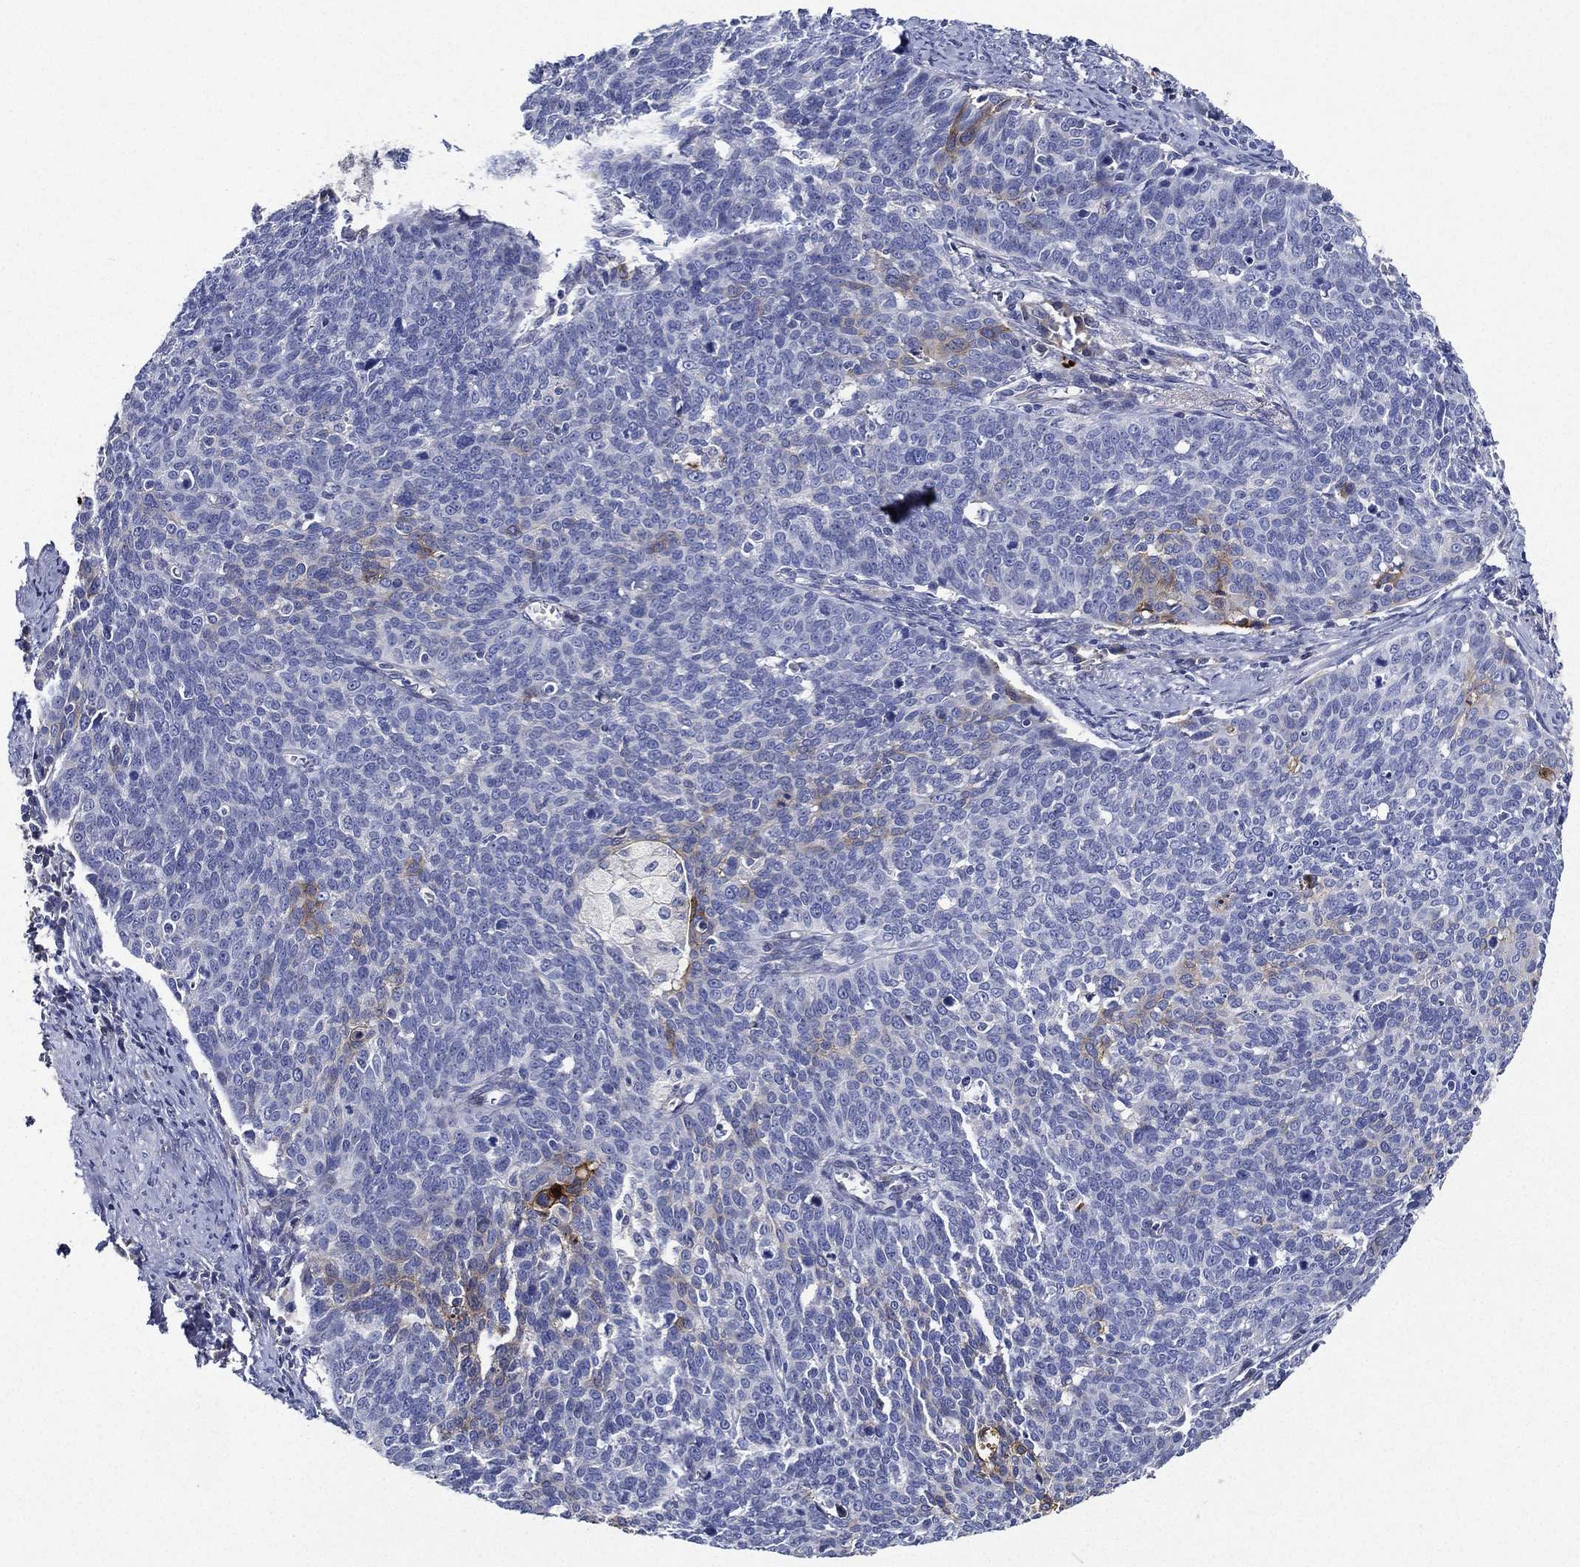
{"staining": {"intensity": "strong", "quantity": "<25%", "location": "cytoplasmic/membranous"}, "tissue": "cervical cancer", "cell_type": "Tumor cells", "image_type": "cancer", "snomed": [{"axis": "morphology", "description": "Normal tissue, NOS"}, {"axis": "morphology", "description": "Squamous cell carcinoma, NOS"}, {"axis": "topography", "description": "Cervix"}], "caption": "This histopathology image shows cervical squamous cell carcinoma stained with immunohistochemistry to label a protein in brown. The cytoplasmic/membranous of tumor cells show strong positivity for the protein. Nuclei are counter-stained blue.", "gene": "TMPRSS11D", "patient": {"sex": "female", "age": 39}}